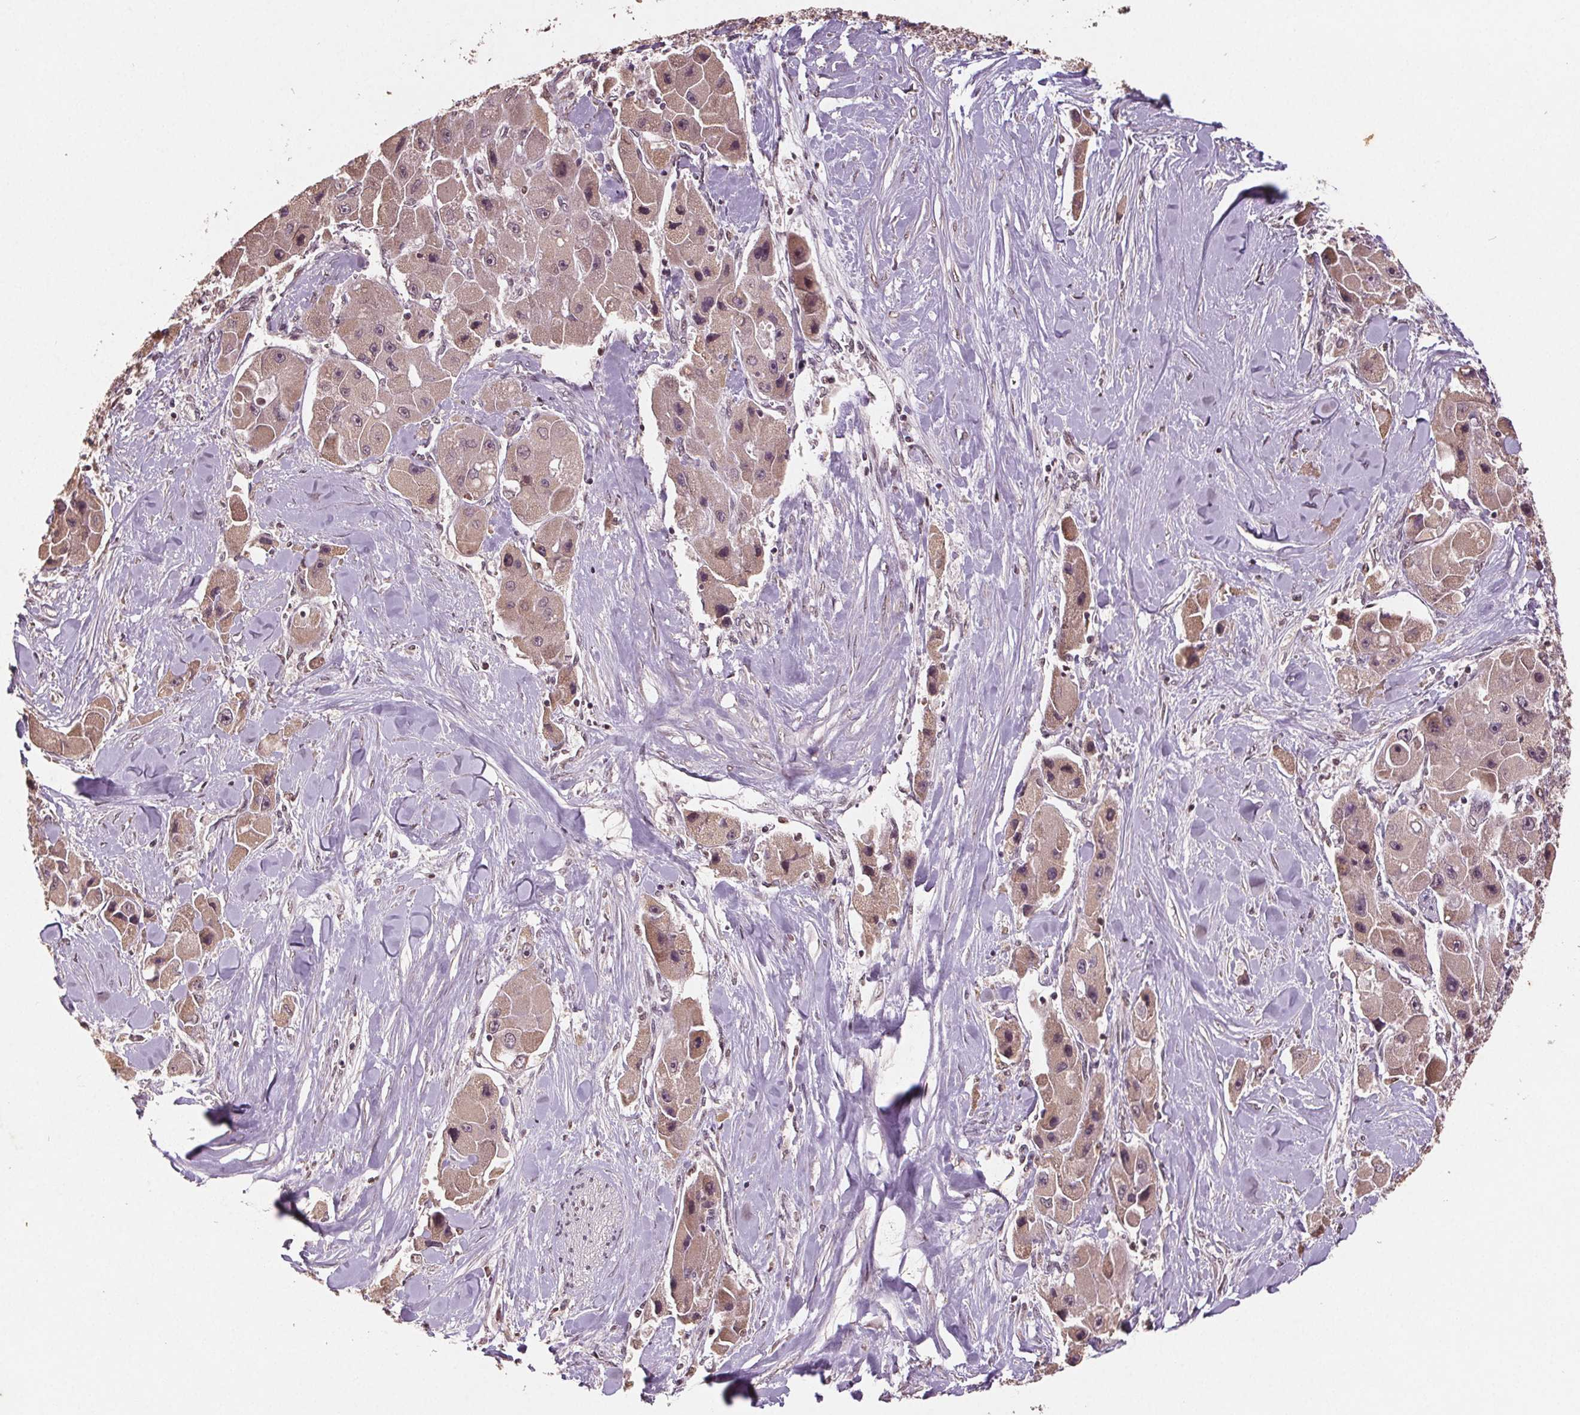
{"staining": {"intensity": "weak", "quantity": "25%-75%", "location": "cytoplasmic/membranous,nuclear"}, "tissue": "liver cancer", "cell_type": "Tumor cells", "image_type": "cancer", "snomed": [{"axis": "morphology", "description": "Carcinoma, Hepatocellular, NOS"}, {"axis": "topography", "description": "Liver"}], "caption": "Immunohistochemical staining of human liver hepatocellular carcinoma displays weak cytoplasmic/membranous and nuclear protein staining in about 25%-75% of tumor cells.", "gene": "DNMT3B", "patient": {"sex": "male", "age": 24}}